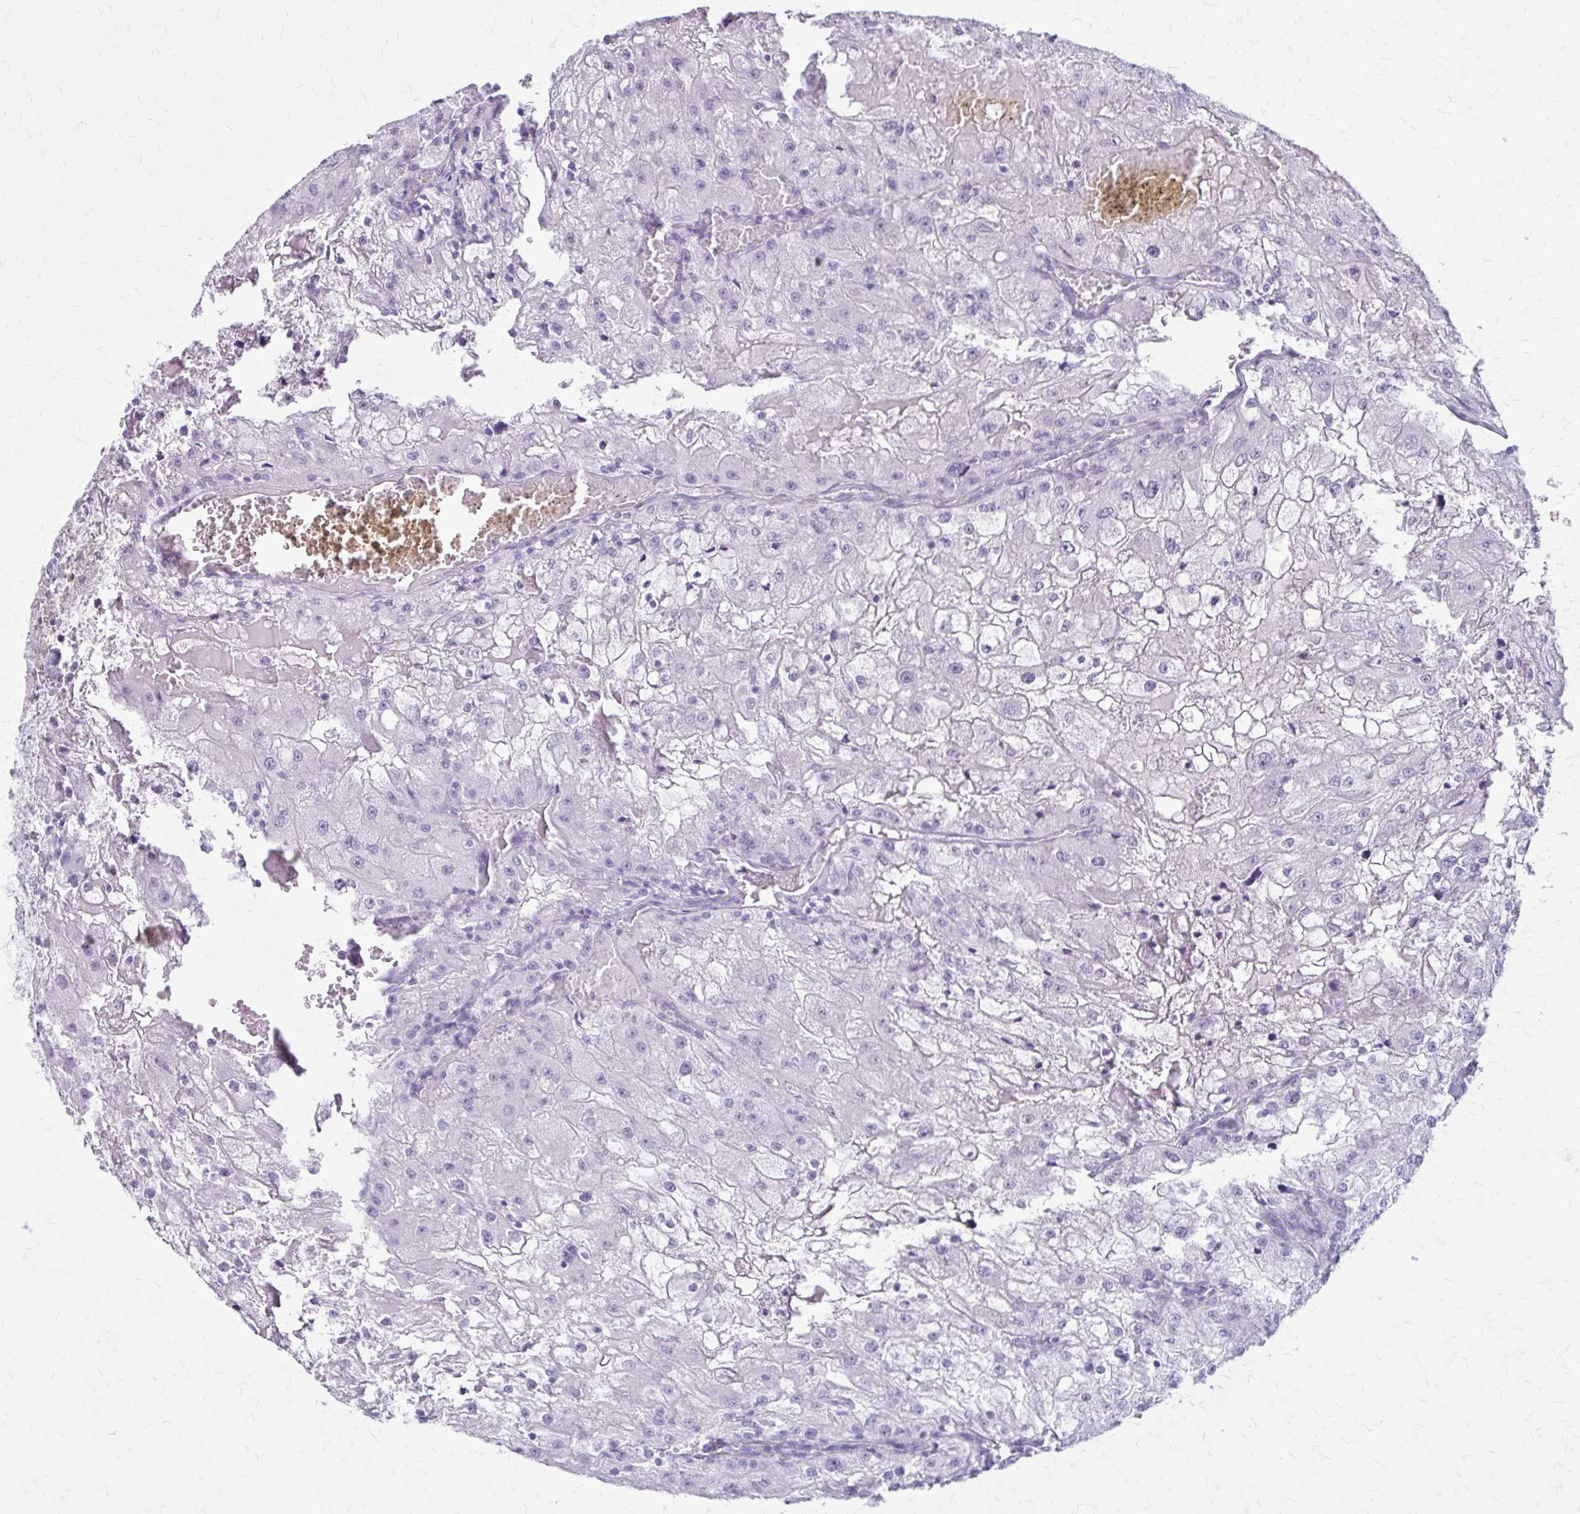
{"staining": {"intensity": "negative", "quantity": "none", "location": "none"}, "tissue": "renal cancer", "cell_type": "Tumor cells", "image_type": "cancer", "snomed": [{"axis": "morphology", "description": "Adenocarcinoma, NOS"}, {"axis": "topography", "description": "Kidney"}], "caption": "Immunohistochemistry (IHC) micrograph of neoplastic tissue: human renal cancer stained with DAB (3,3'-diaminobenzidine) exhibits no significant protein expression in tumor cells.", "gene": "GAD1", "patient": {"sex": "female", "age": 74}}